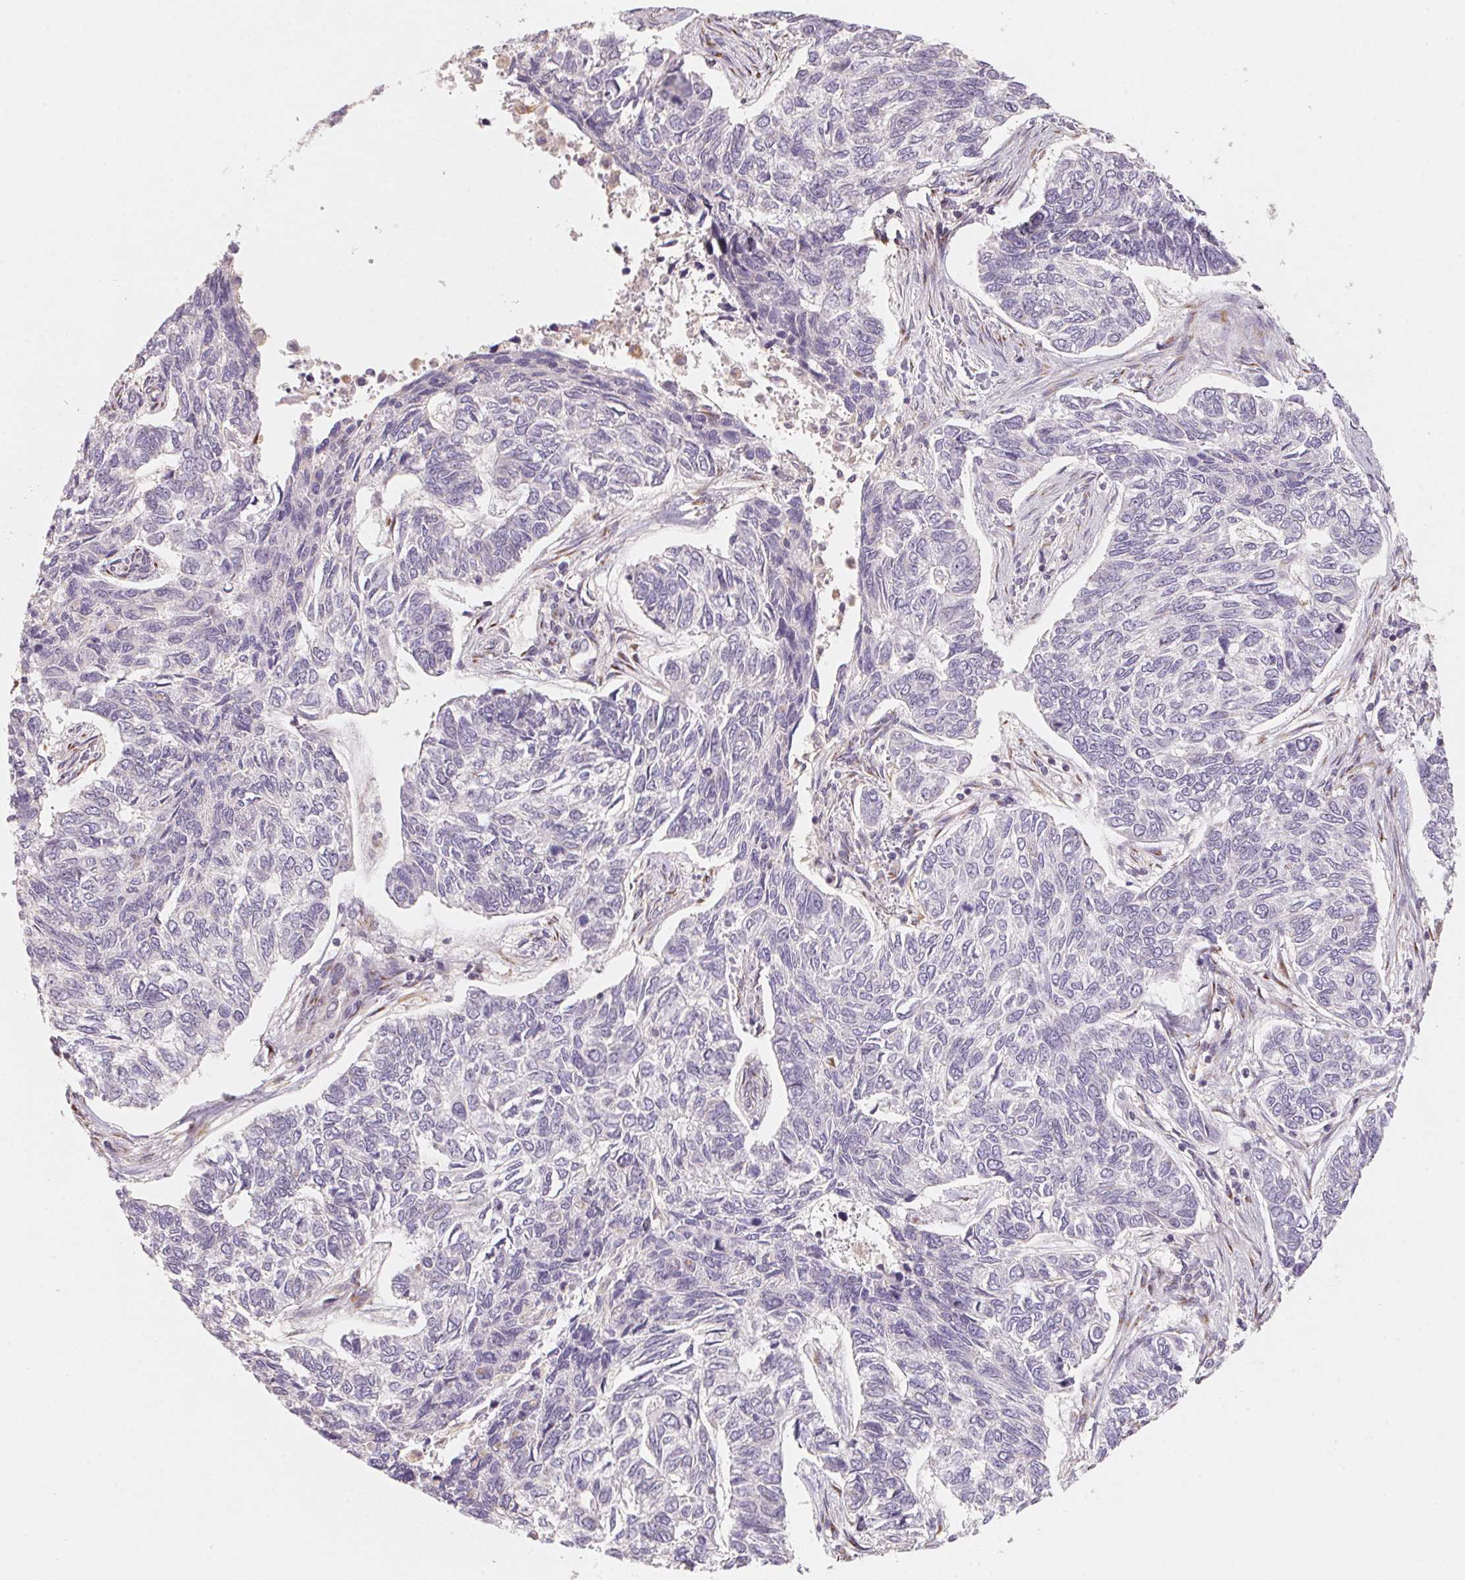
{"staining": {"intensity": "negative", "quantity": "none", "location": "none"}, "tissue": "skin cancer", "cell_type": "Tumor cells", "image_type": "cancer", "snomed": [{"axis": "morphology", "description": "Basal cell carcinoma"}, {"axis": "topography", "description": "Skin"}], "caption": "DAB immunohistochemical staining of basal cell carcinoma (skin) exhibits no significant staining in tumor cells.", "gene": "TSPAN12", "patient": {"sex": "female", "age": 65}}